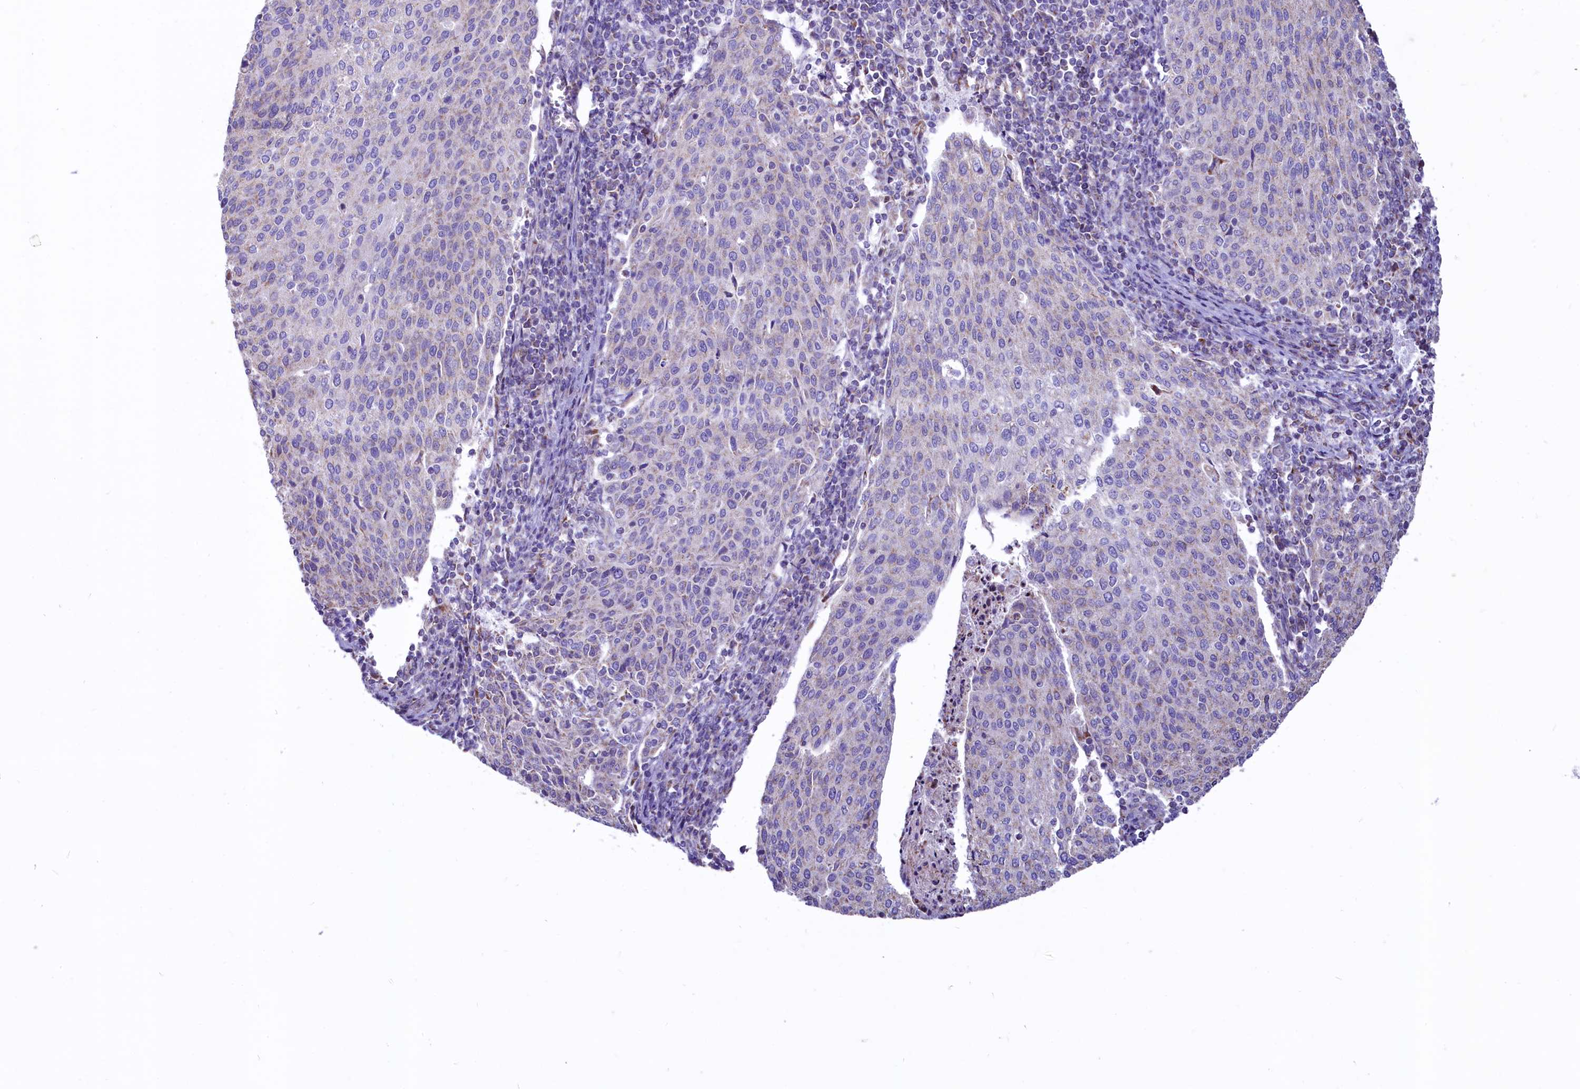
{"staining": {"intensity": "negative", "quantity": "none", "location": "none"}, "tissue": "cervical cancer", "cell_type": "Tumor cells", "image_type": "cancer", "snomed": [{"axis": "morphology", "description": "Squamous cell carcinoma, NOS"}, {"axis": "topography", "description": "Cervix"}], "caption": "Squamous cell carcinoma (cervical) stained for a protein using immunohistochemistry (IHC) demonstrates no positivity tumor cells.", "gene": "VWCE", "patient": {"sex": "female", "age": 46}}